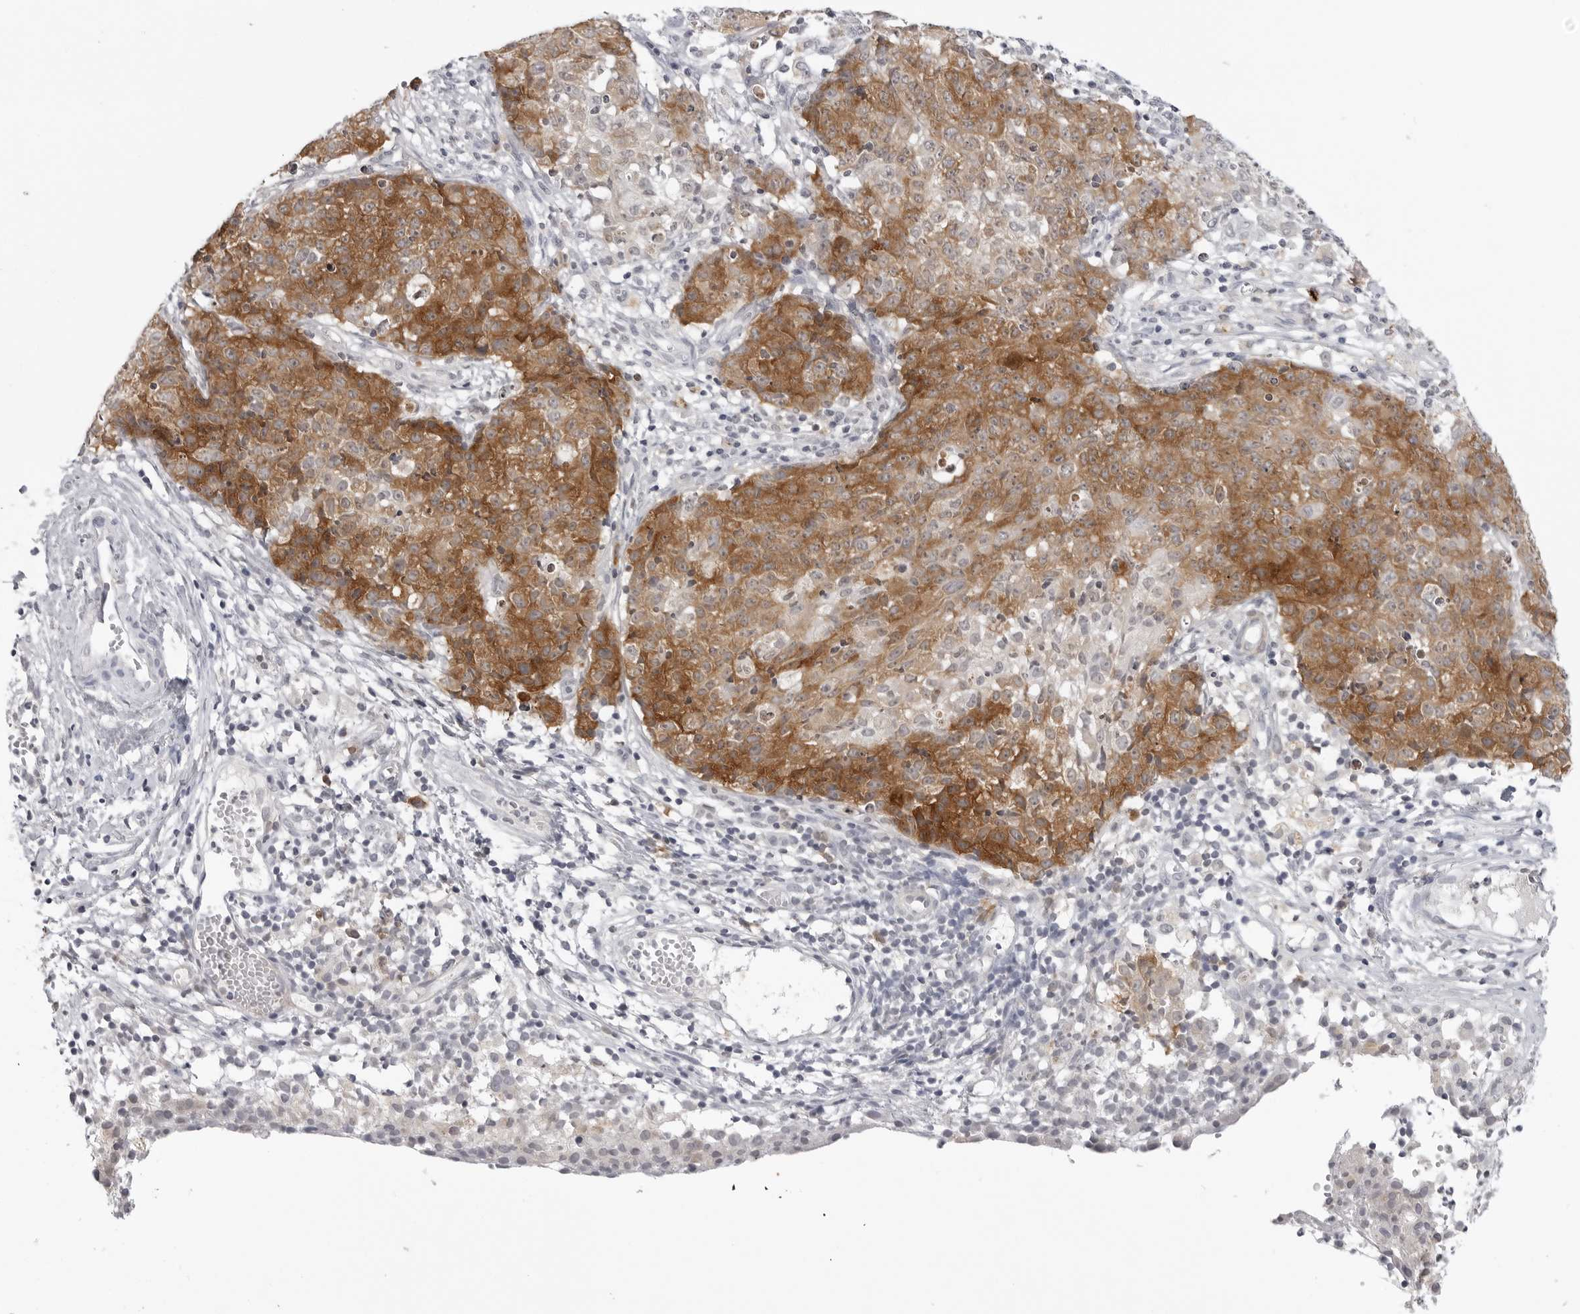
{"staining": {"intensity": "moderate", "quantity": ">75%", "location": "cytoplasmic/membranous"}, "tissue": "ovarian cancer", "cell_type": "Tumor cells", "image_type": "cancer", "snomed": [{"axis": "morphology", "description": "Carcinoma, endometroid"}, {"axis": "topography", "description": "Ovary"}], "caption": "Ovarian endometroid carcinoma was stained to show a protein in brown. There is medium levels of moderate cytoplasmic/membranous expression in about >75% of tumor cells.", "gene": "RRM1", "patient": {"sex": "female", "age": 42}}